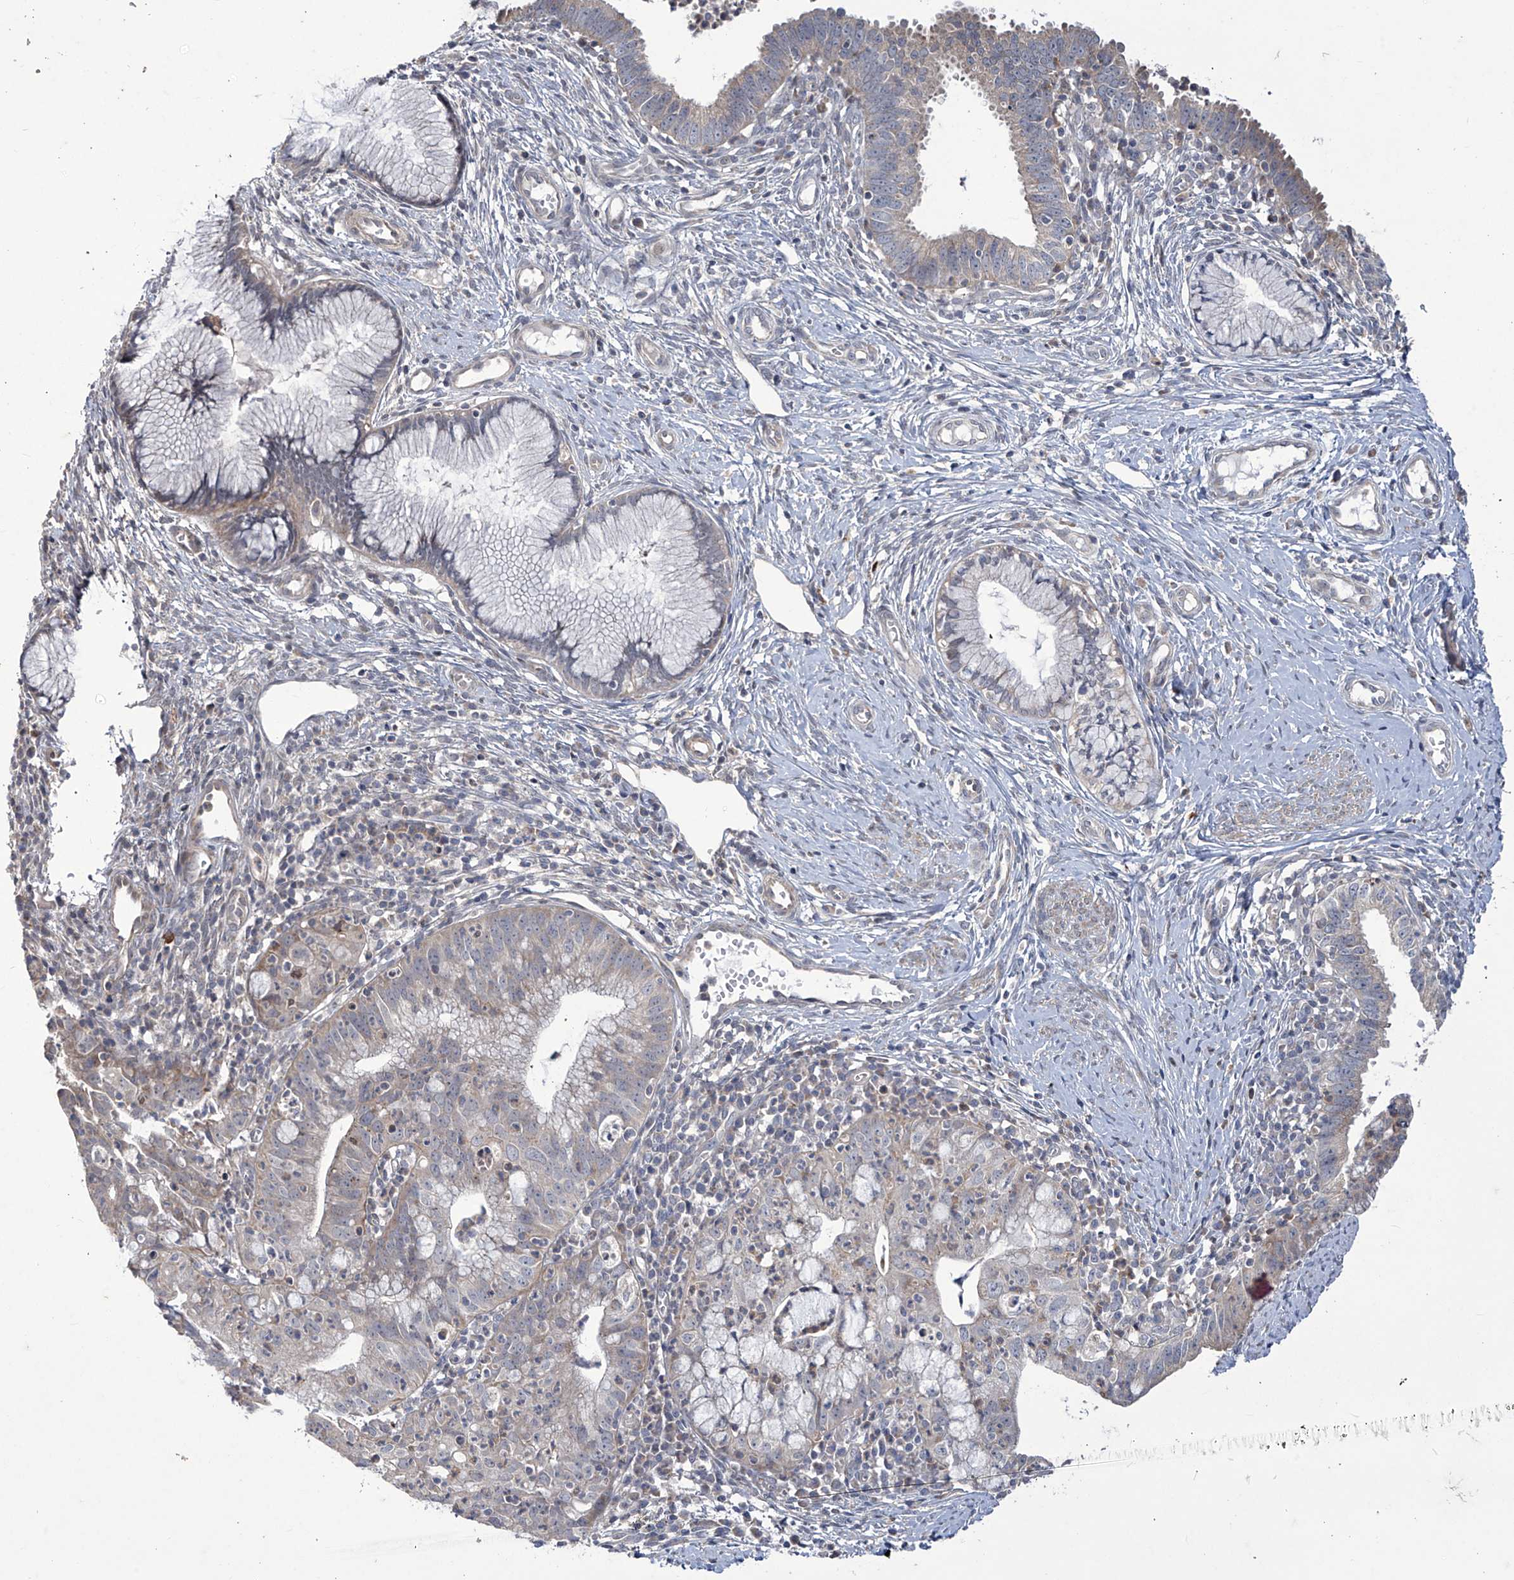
{"staining": {"intensity": "weak", "quantity": "<25%", "location": "cytoplasmic/membranous"}, "tissue": "cervical cancer", "cell_type": "Tumor cells", "image_type": "cancer", "snomed": [{"axis": "morphology", "description": "Adenocarcinoma, NOS"}, {"axis": "topography", "description": "Cervix"}], "caption": "This is a photomicrograph of immunohistochemistry (IHC) staining of cervical adenocarcinoma, which shows no staining in tumor cells.", "gene": "TRIM60", "patient": {"sex": "female", "age": 36}}